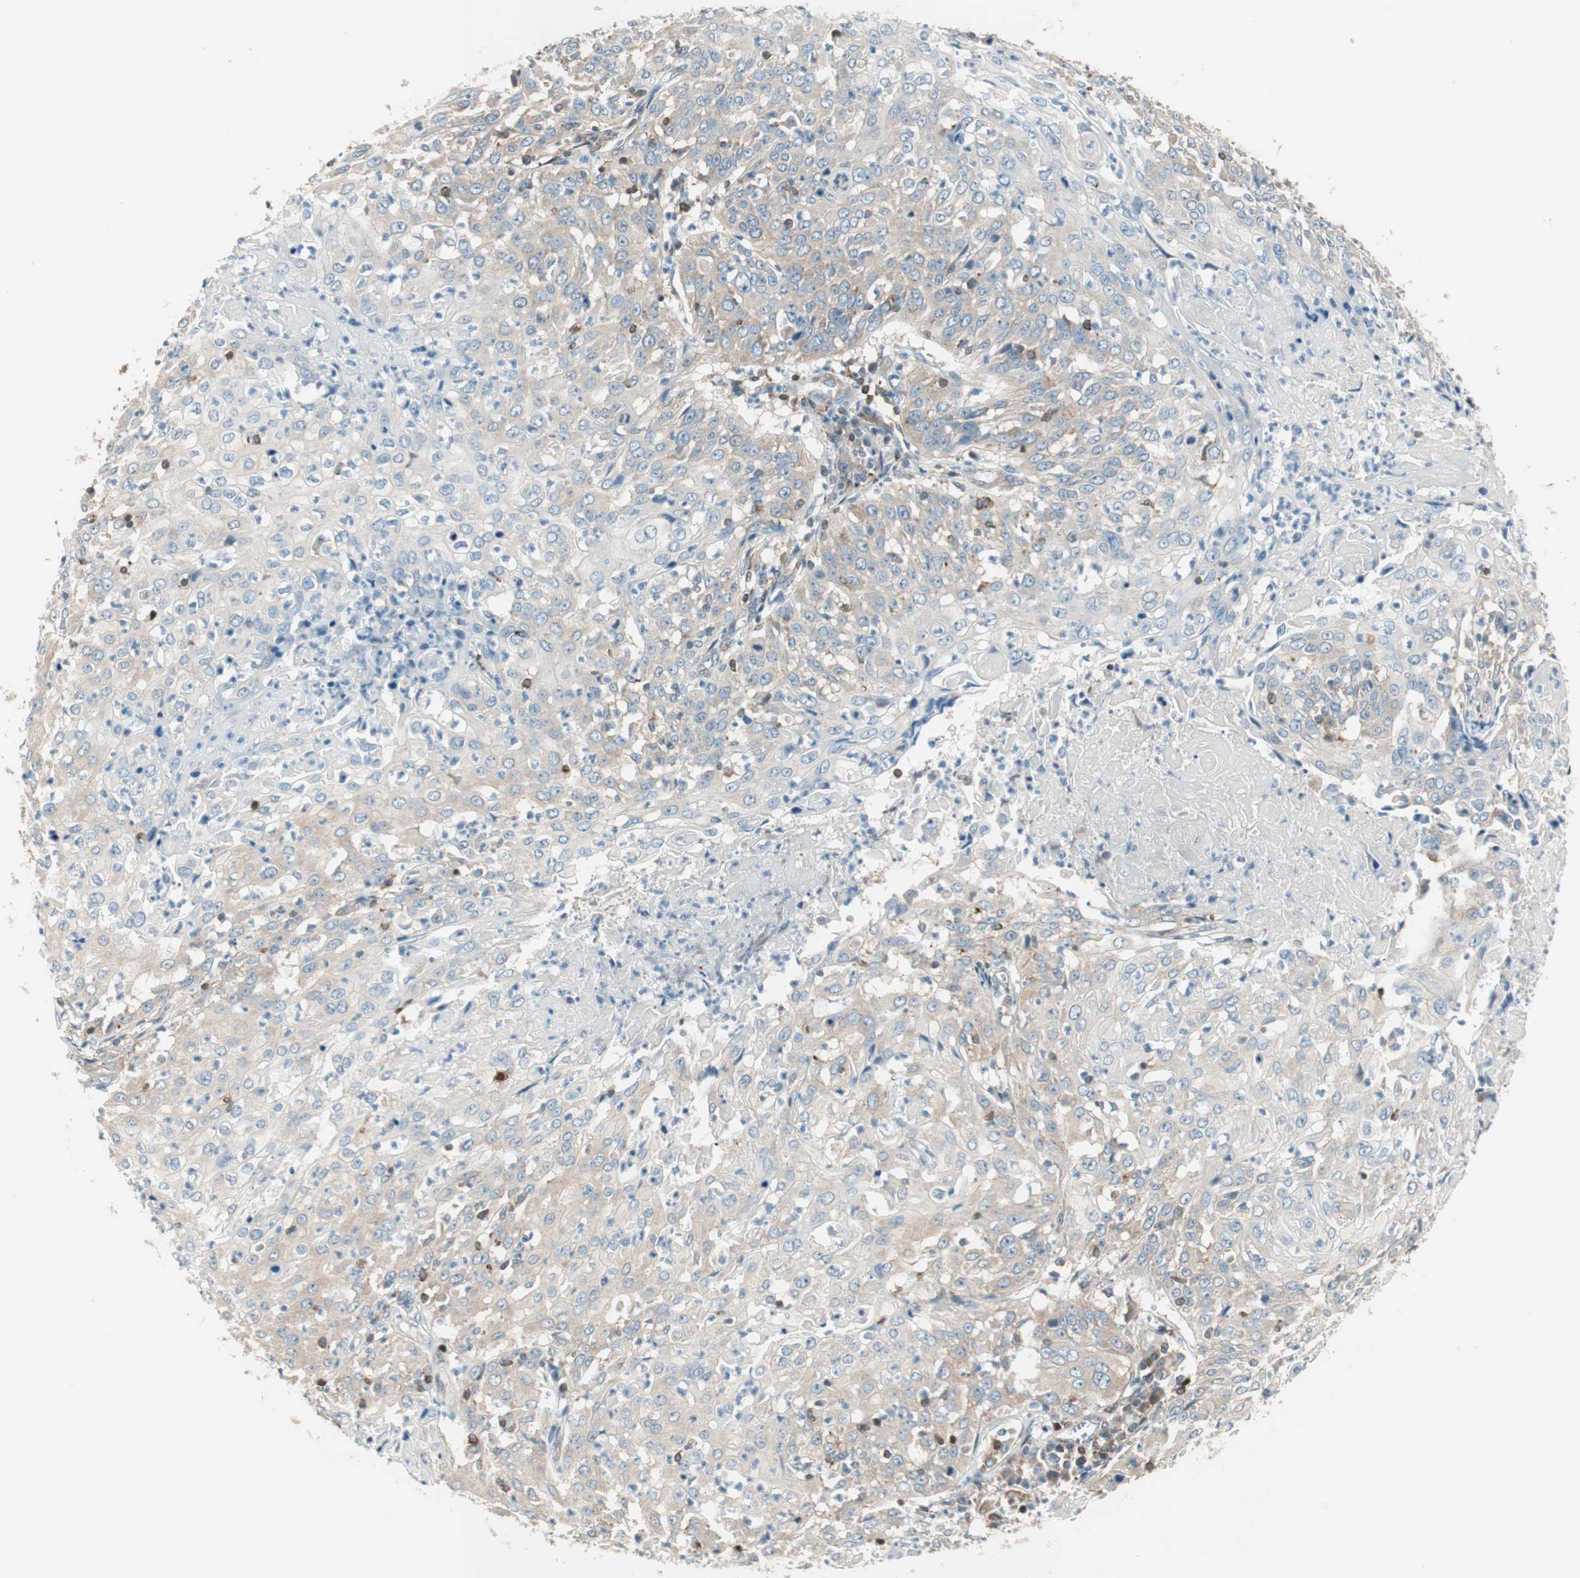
{"staining": {"intensity": "moderate", "quantity": "<25%", "location": "cytoplasmic/membranous"}, "tissue": "cervical cancer", "cell_type": "Tumor cells", "image_type": "cancer", "snomed": [{"axis": "morphology", "description": "Squamous cell carcinoma, NOS"}, {"axis": "topography", "description": "Cervix"}], "caption": "The immunohistochemical stain labels moderate cytoplasmic/membranous expression in tumor cells of squamous cell carcinoma (cervical) tissue.", "gene": "BIN1", "patient": {"sex": "female", "age": 39}}